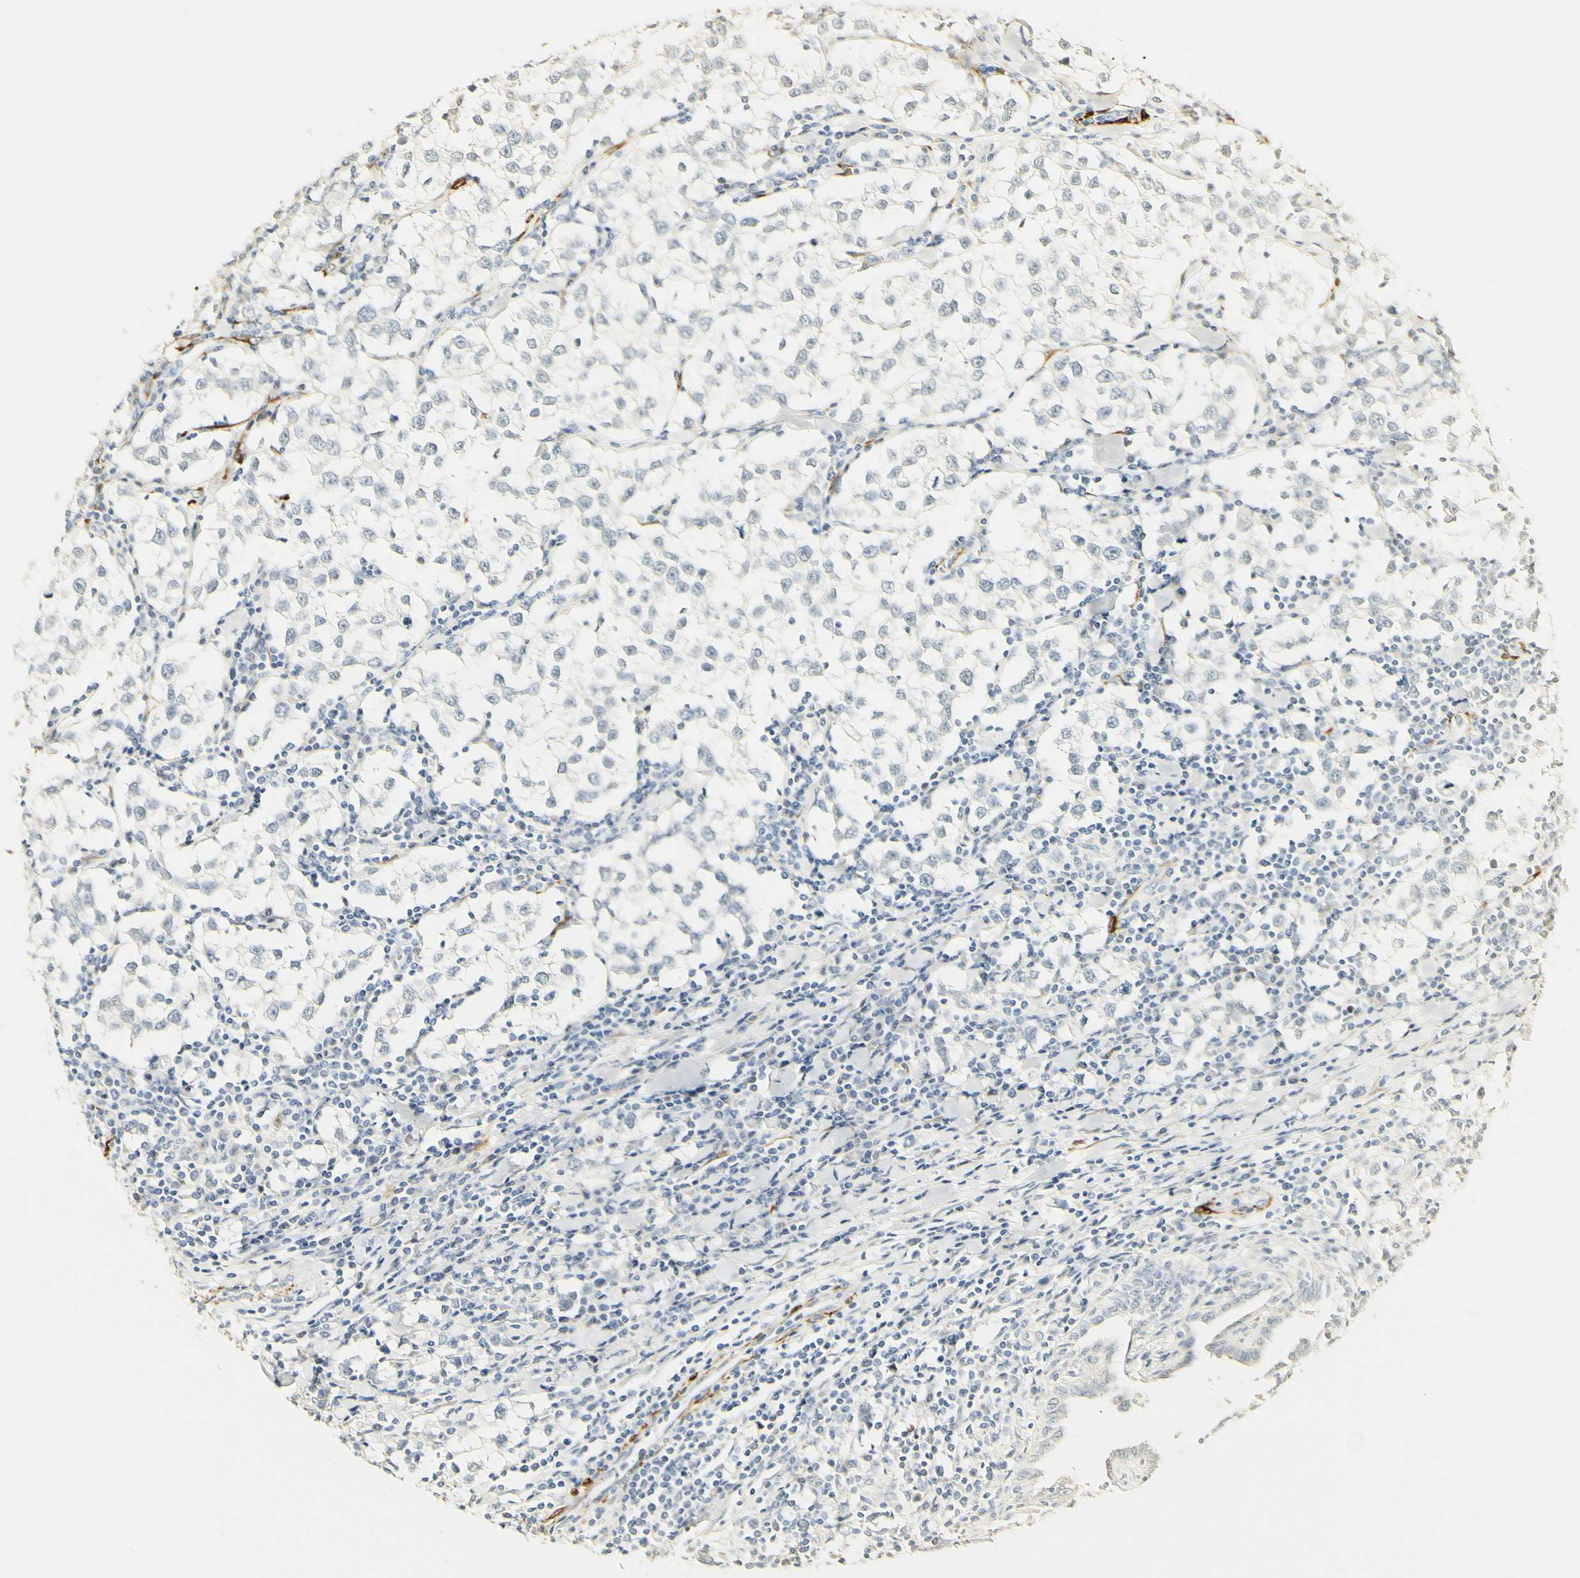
{"staining": {"intensity": "negative", "quantity": "none", "location": "none"}, "tissue": "testis cancer", "cell_type": "Tumor cells", "image_type": "cancer", "snomed": [{"axis": "morphology", "description": "Seminoma, NOS"}, {"axis": "morphology", "description": "Carcinoma, Embryonal, NOS"}, {"axis": "topography", "description": "Testis"}], "caption": "Testis embryonal carcinoma was stained to show a protein in brown. There is no significant expression in tumor cells.", "gene": "FMO3", "patient": {"sex": "male", "age": 36}}